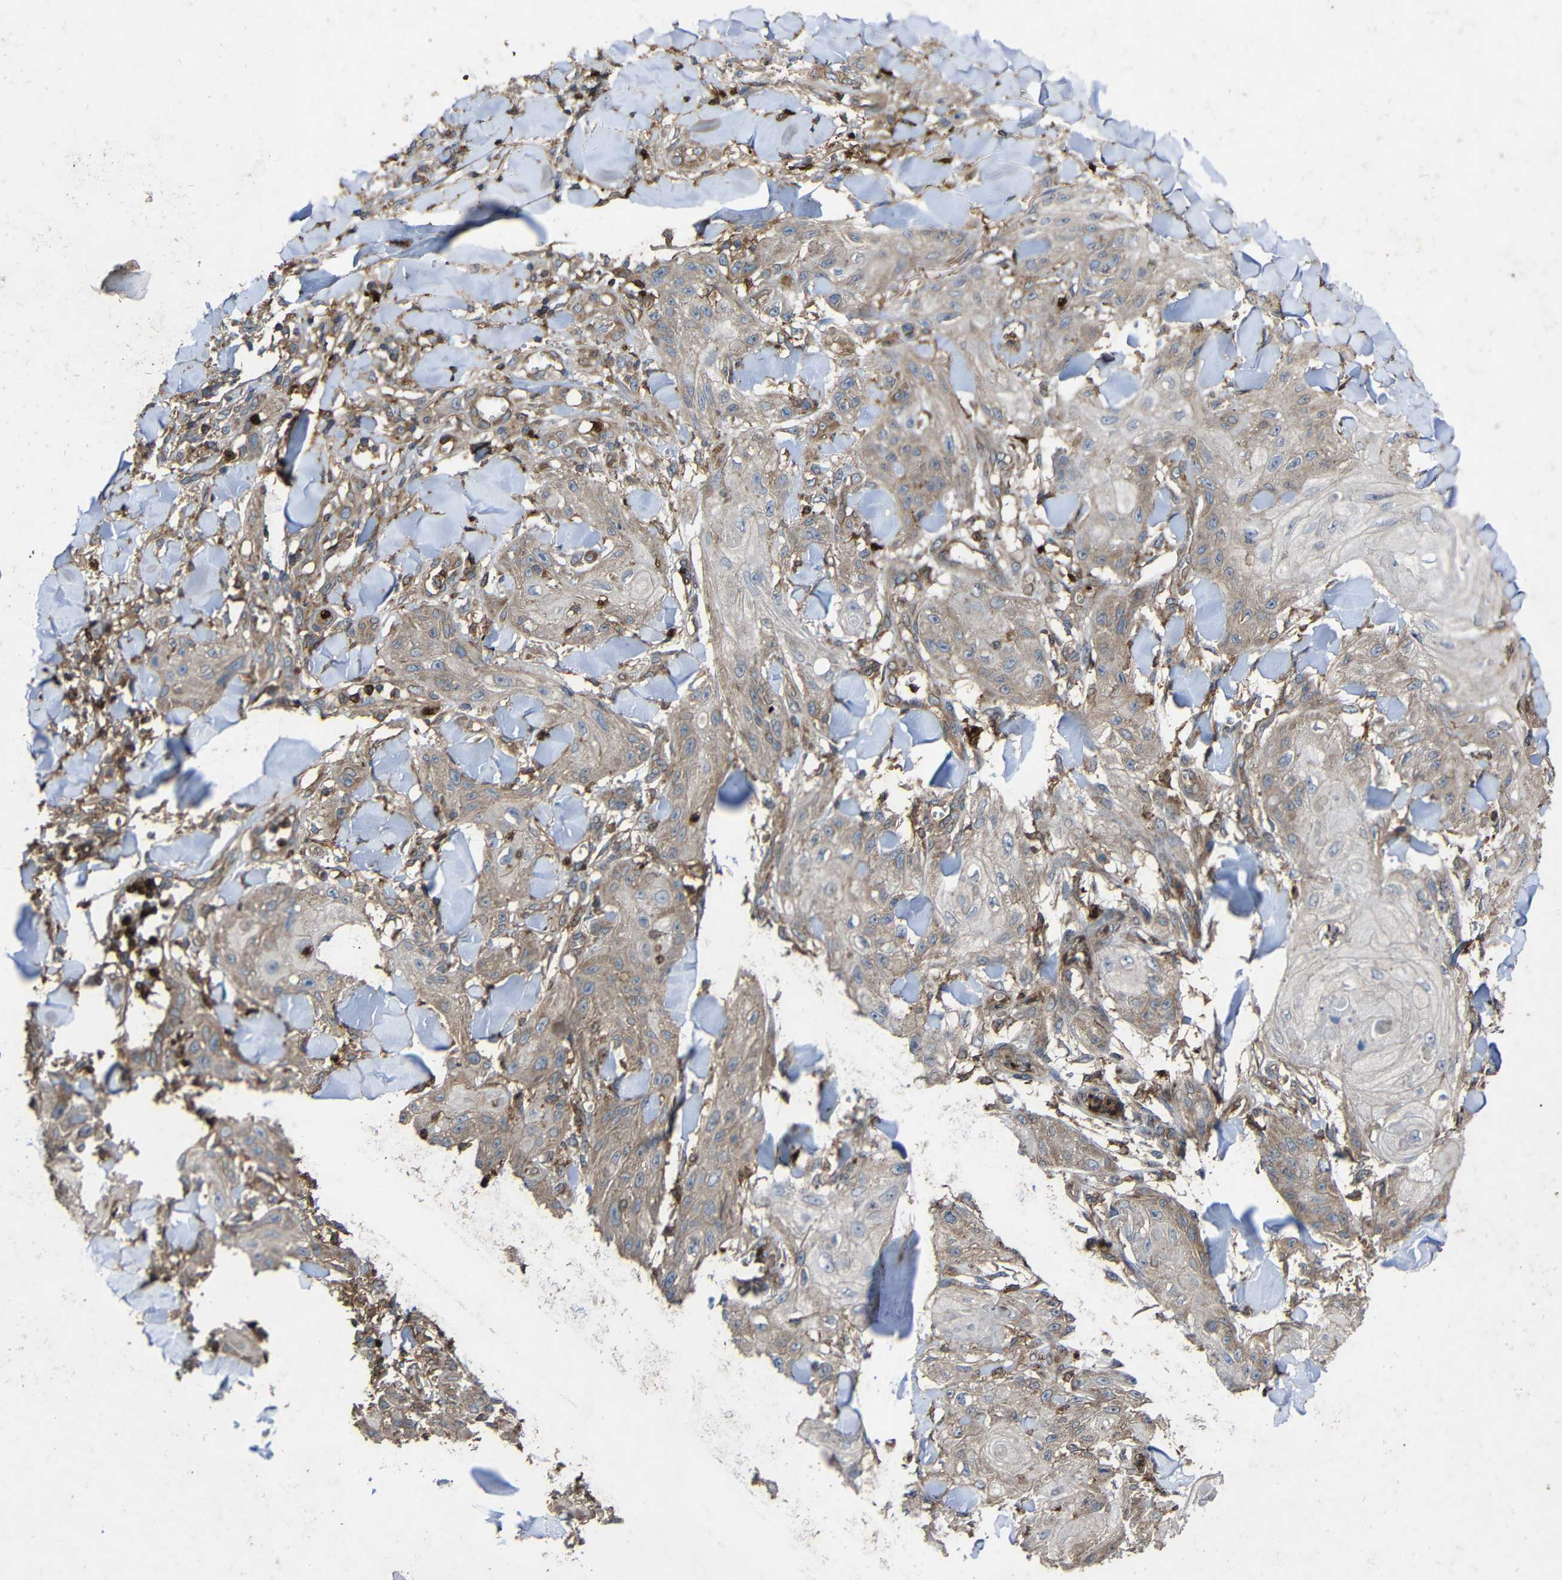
{"staining": {"intensity": "weak", "quantity": "25%-75%", "location": "cytoplasmic/membranous"}, "tissue": "skin cancer", "cell_type": "Tumor cells", "image_type": "cancer", "snomed": [{"axis": "morphology", "description": "Squamous cell carcinoma, NOS"}, {"axis": "topography", "description": "Skin"}], "caption": "Immunohistochemistry (DAB) staining of human skin cancer (squamous cell carcinoma) shows weak cytoplasmic/membranous protein expression in about 25%-75% of tumor cells. (Stains: DAB (3,3'-diaminobenzidine) in brown, nuclei in blue, Microscopy: brightfield microscopy at high magnification).", "gene": "TREM2", "patient": {"sex": "male", "age": 74}}